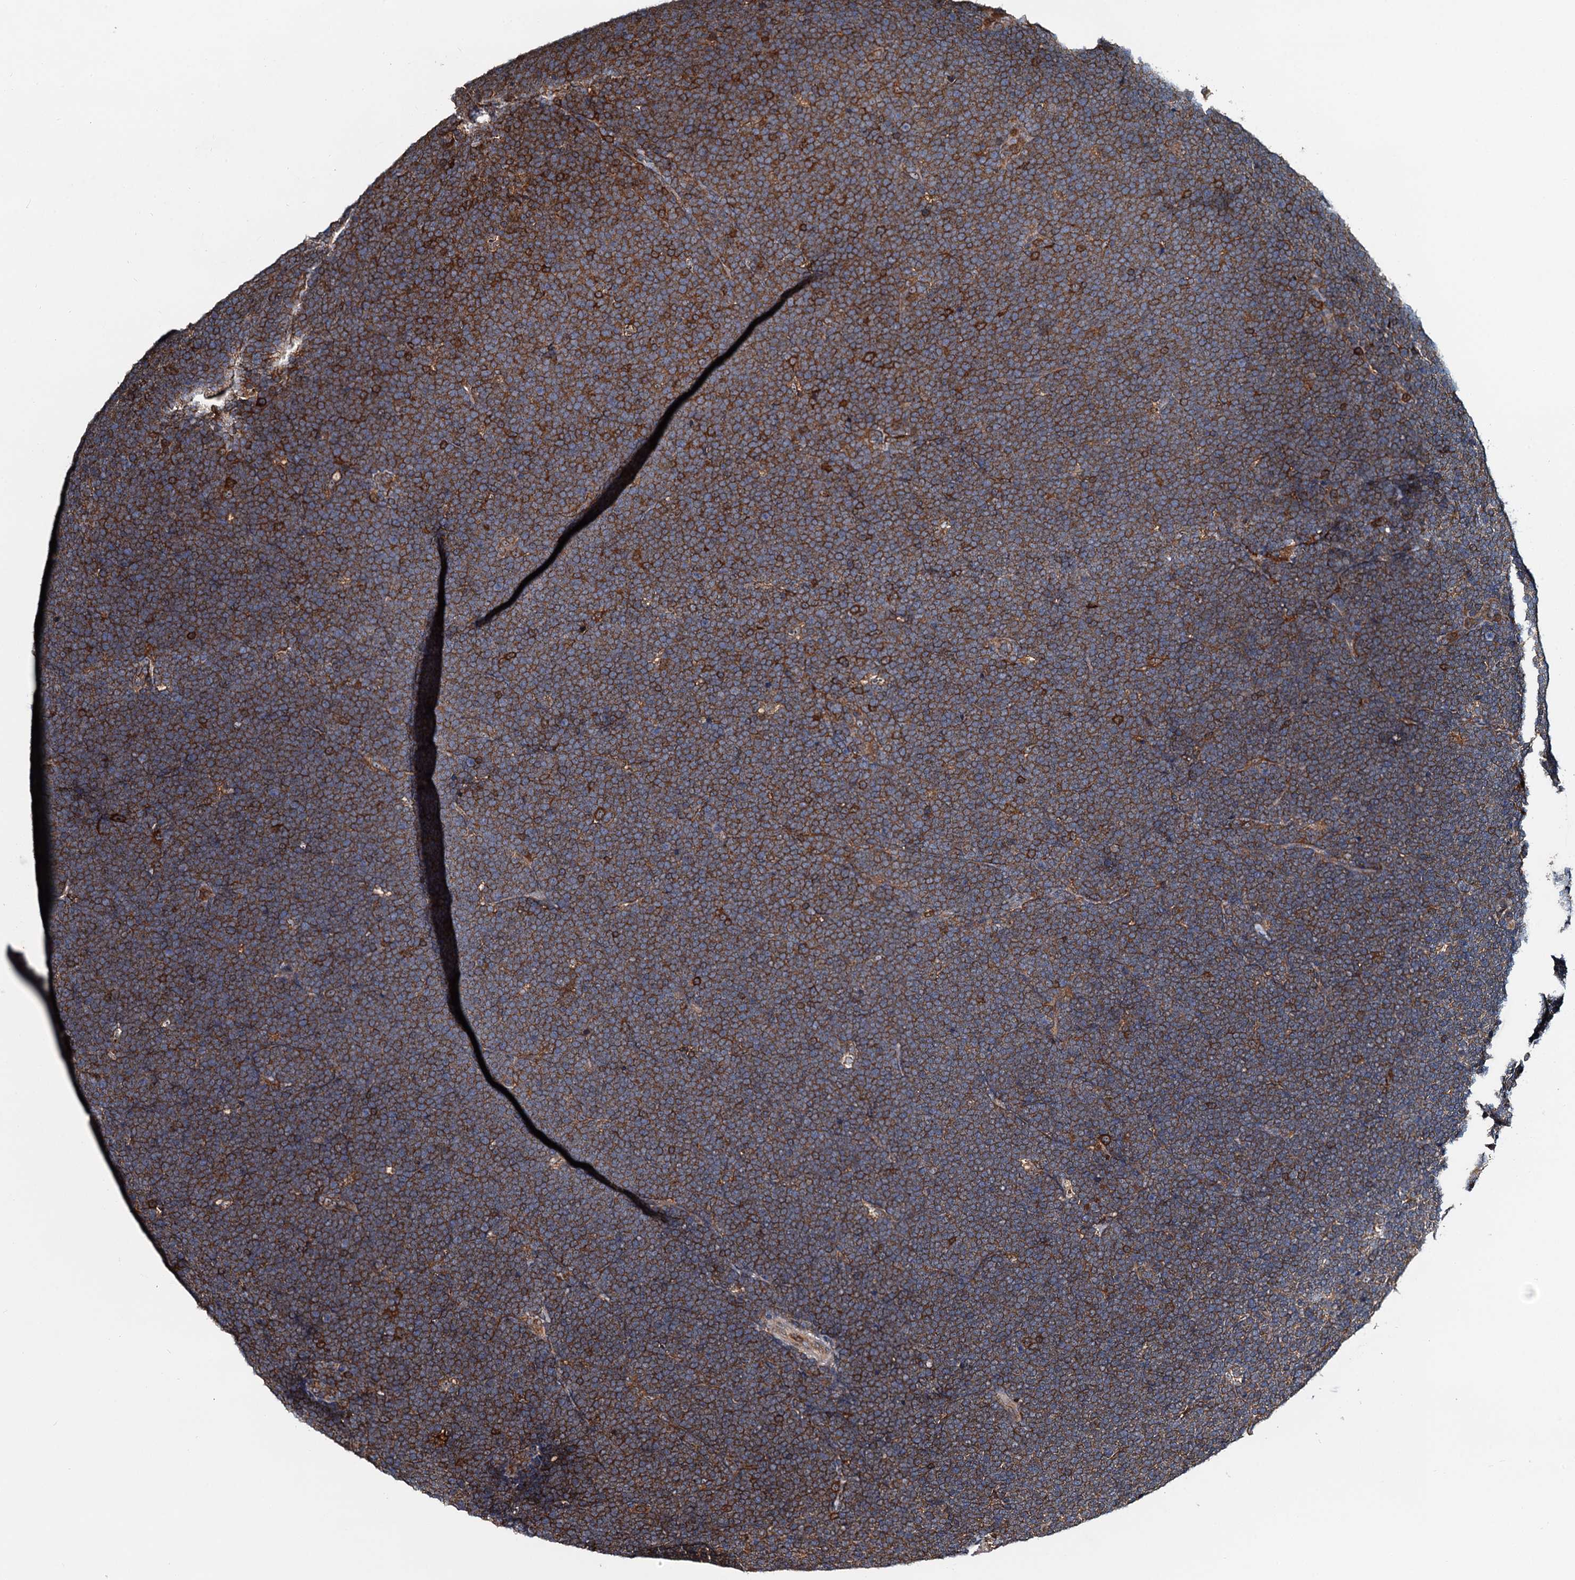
{"staining": {"intensity": "moderate", "quantity": ">75%", "location": "cytoplasmic/membranous"}, "tissue": "lymphoma", "cell_type": "Tumor cells", "image_type": "cancer", "snomed": [{"axis": "morphology", "description": "Malignant lymphoma, non-Hodgkin's type, High grade"}, {"axis": "topography", "description": "Lymph node"}], "caption": "Moderate cytoplasmic/membranous positivity for a protein is identified in approximately >75% of tumor cells of lymphoma using IHC.", "gene": "USP6NL", "patient": {"sex": "male", "age": 13}}